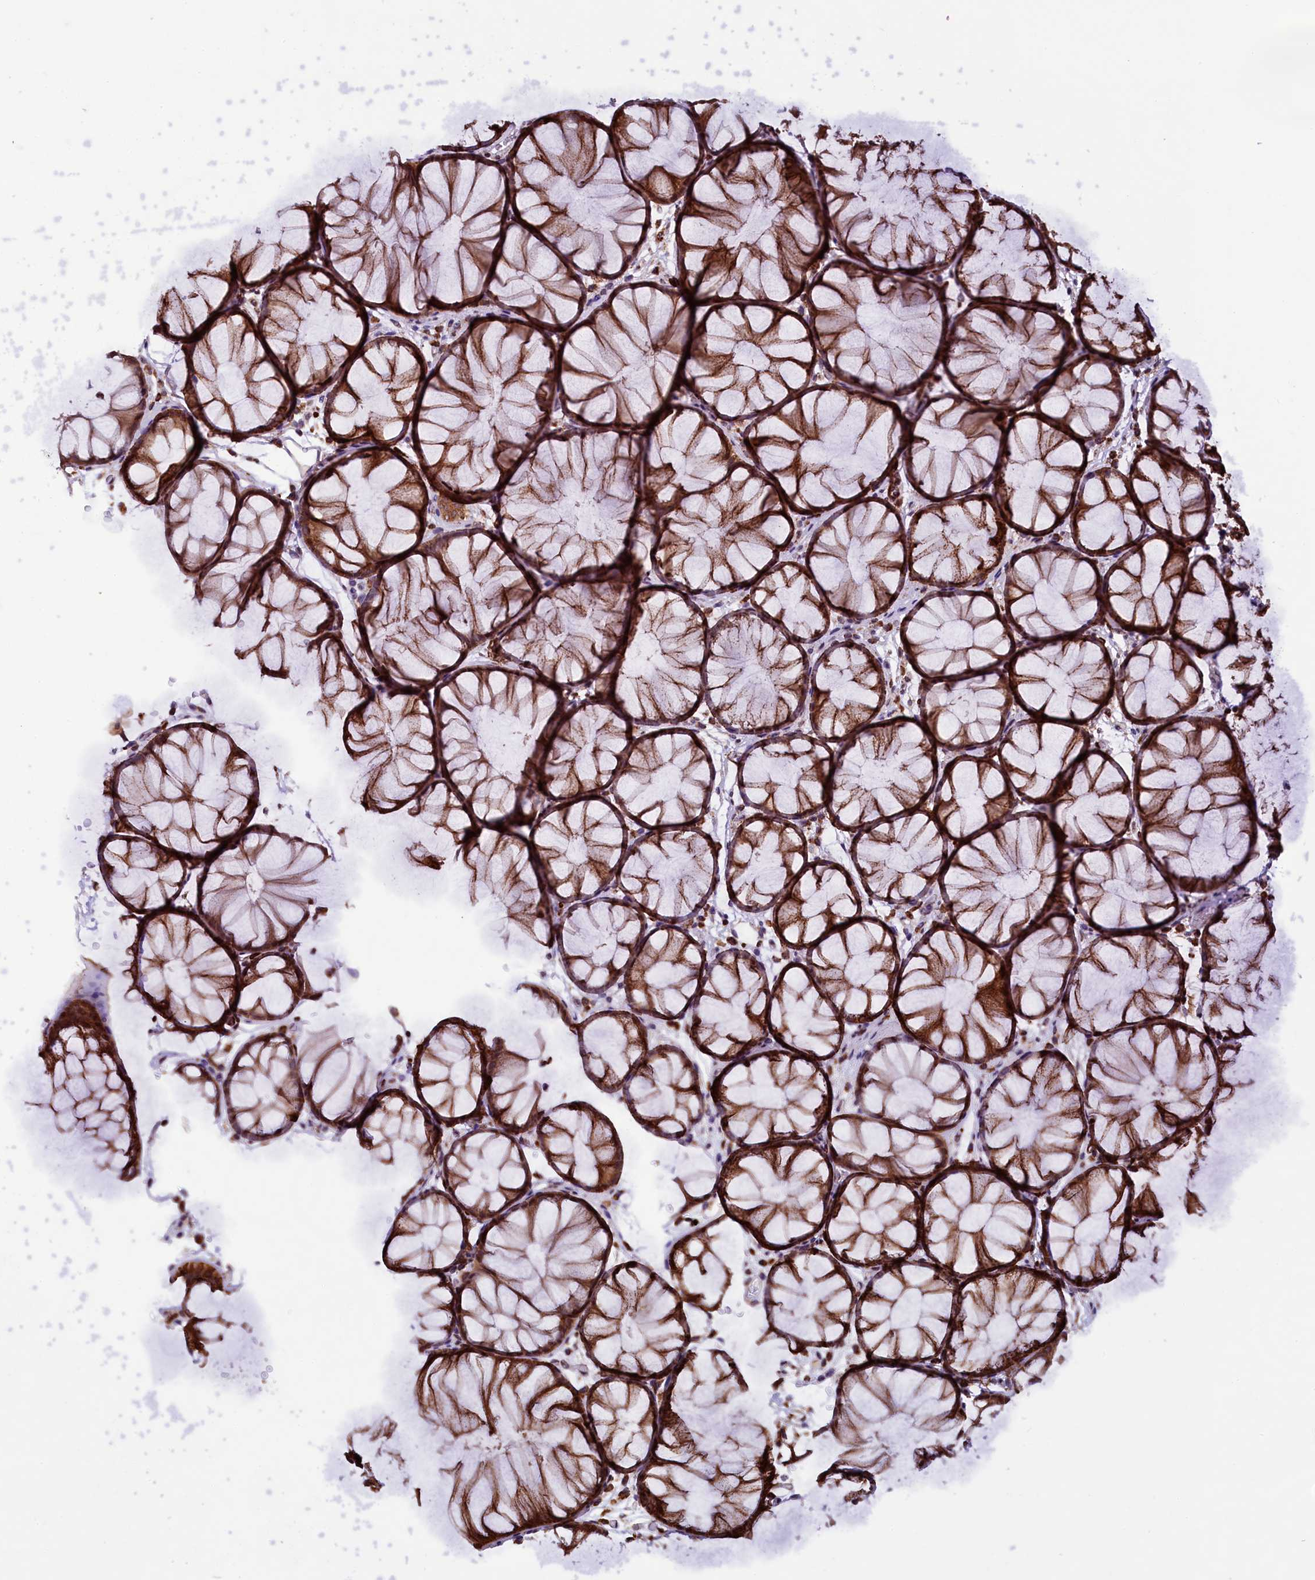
{"staining": {"intensity": "moderate", "quantity": ">75%", "location": "cytoplasmic/membranous"}, "tissue": "colon", "cell_type": "Endothelial cells", "image_type": "normal", "snomed": [{"axis": "morphology", "description": "Normal tissue, NOS"}, {"axis": "topography", "description": "Colon"}], "caption": "A micrograph of human colon stained for a protein shows moderate cytoplasmic/membranous brown staining in endothelial cells.", "gene": "KLC2", "patient": {"sex": "female", "age": 82}}